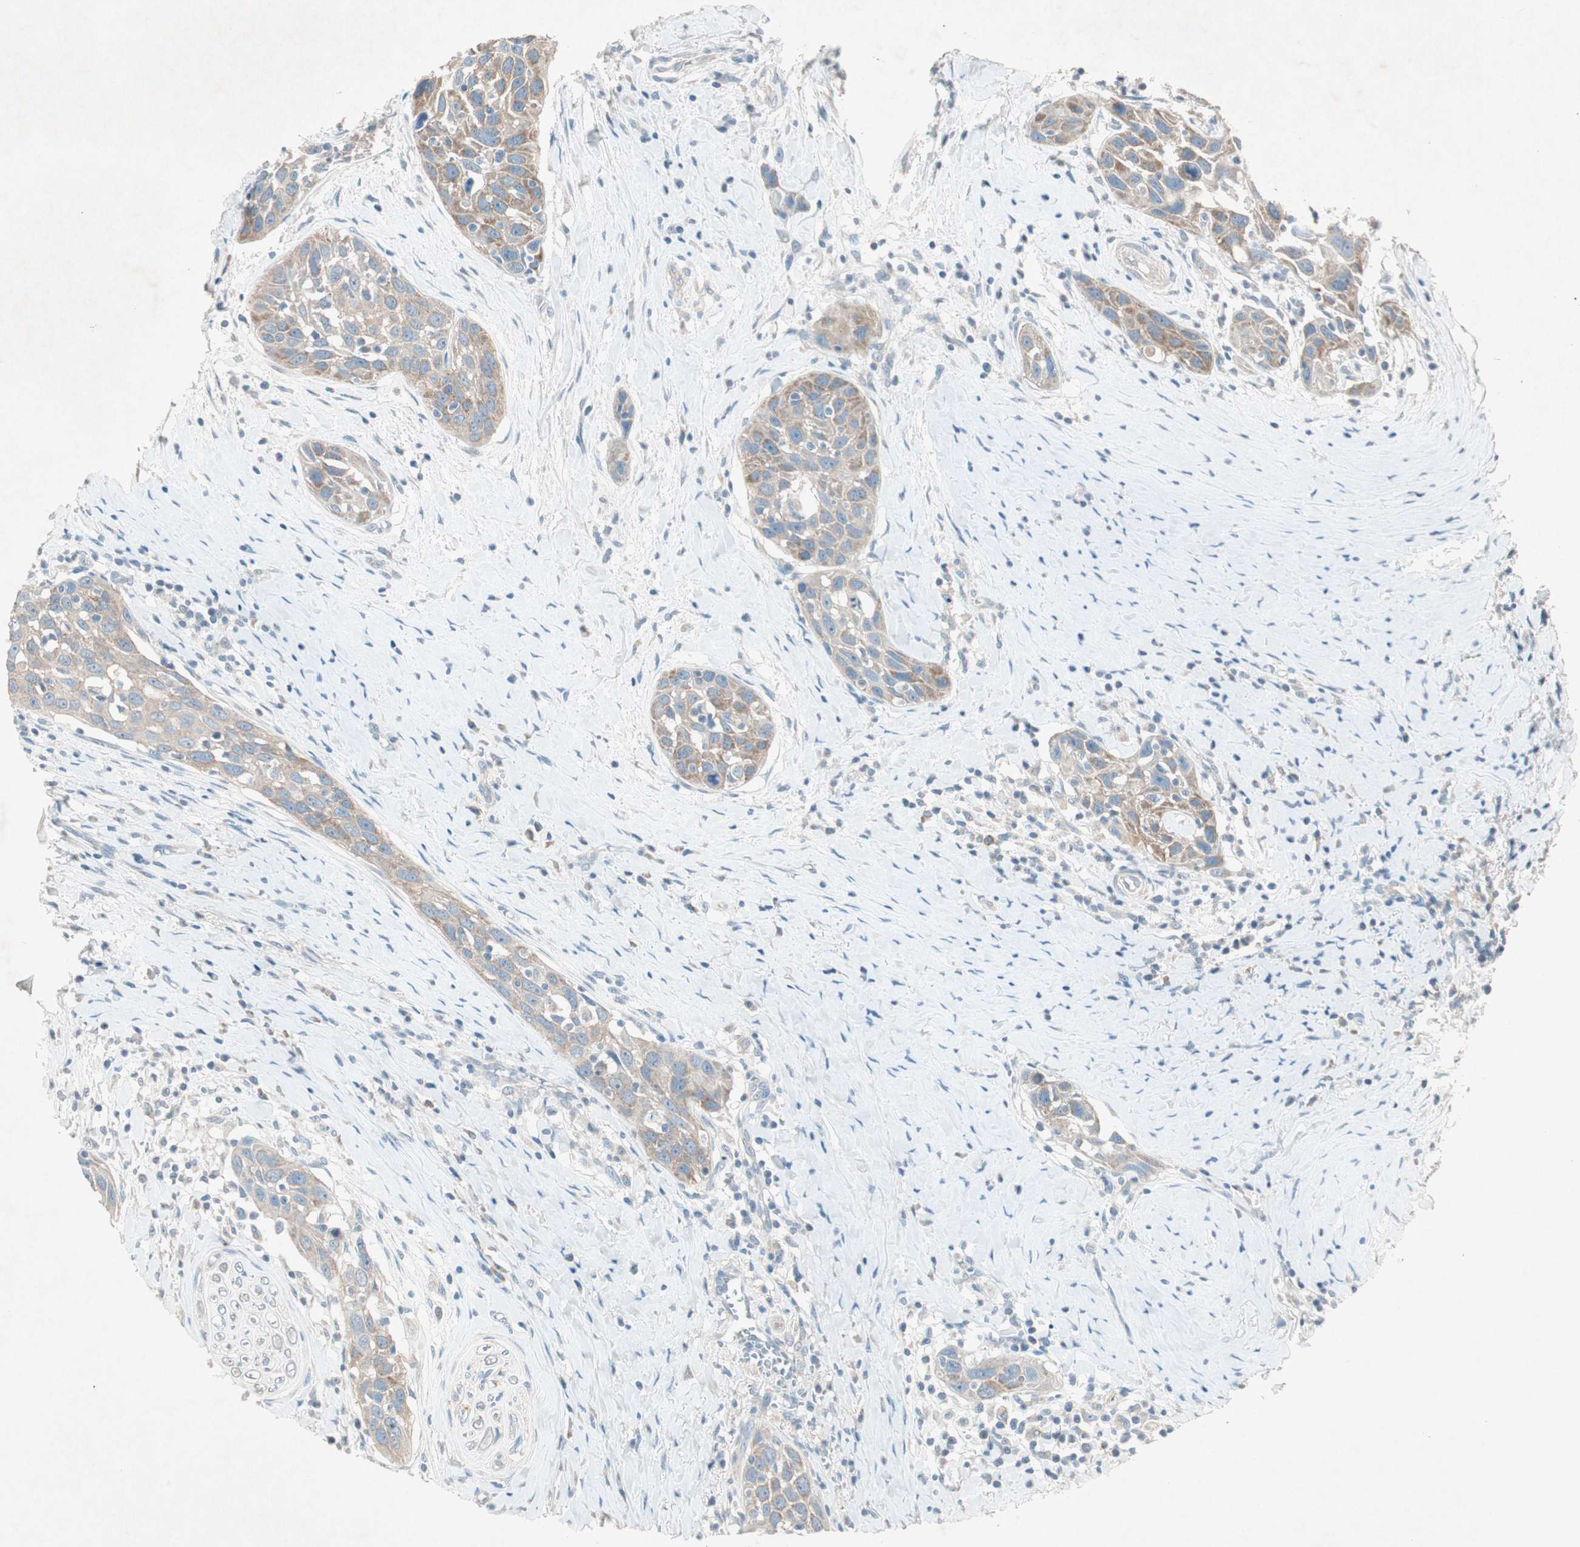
{"staining": {"intensity": "weak", "quantity": ">75%", "location": "cytoplasmic/membranous"}, "tissue": "head and neck cancer", "cell_type": "Tumor cells", "image_type": "cancer", "snomed": [{"axis": "morphology", "description": "Normal tissue, NOS"}, {"axis": "morphology", "description": "Squamous cell carcinoma, NOS"}, {"axis": "topography", "description": "Oral tissue"}, {"axis": "topography", "description": "Head-Neck"}], "caption": "A brown stain labels weak cytoplasmic/membranous staining of a protein in head and neck cancer tumor cells.", "gene": "NKAIN1", "patient": {"sex": "female", "age": 50}}